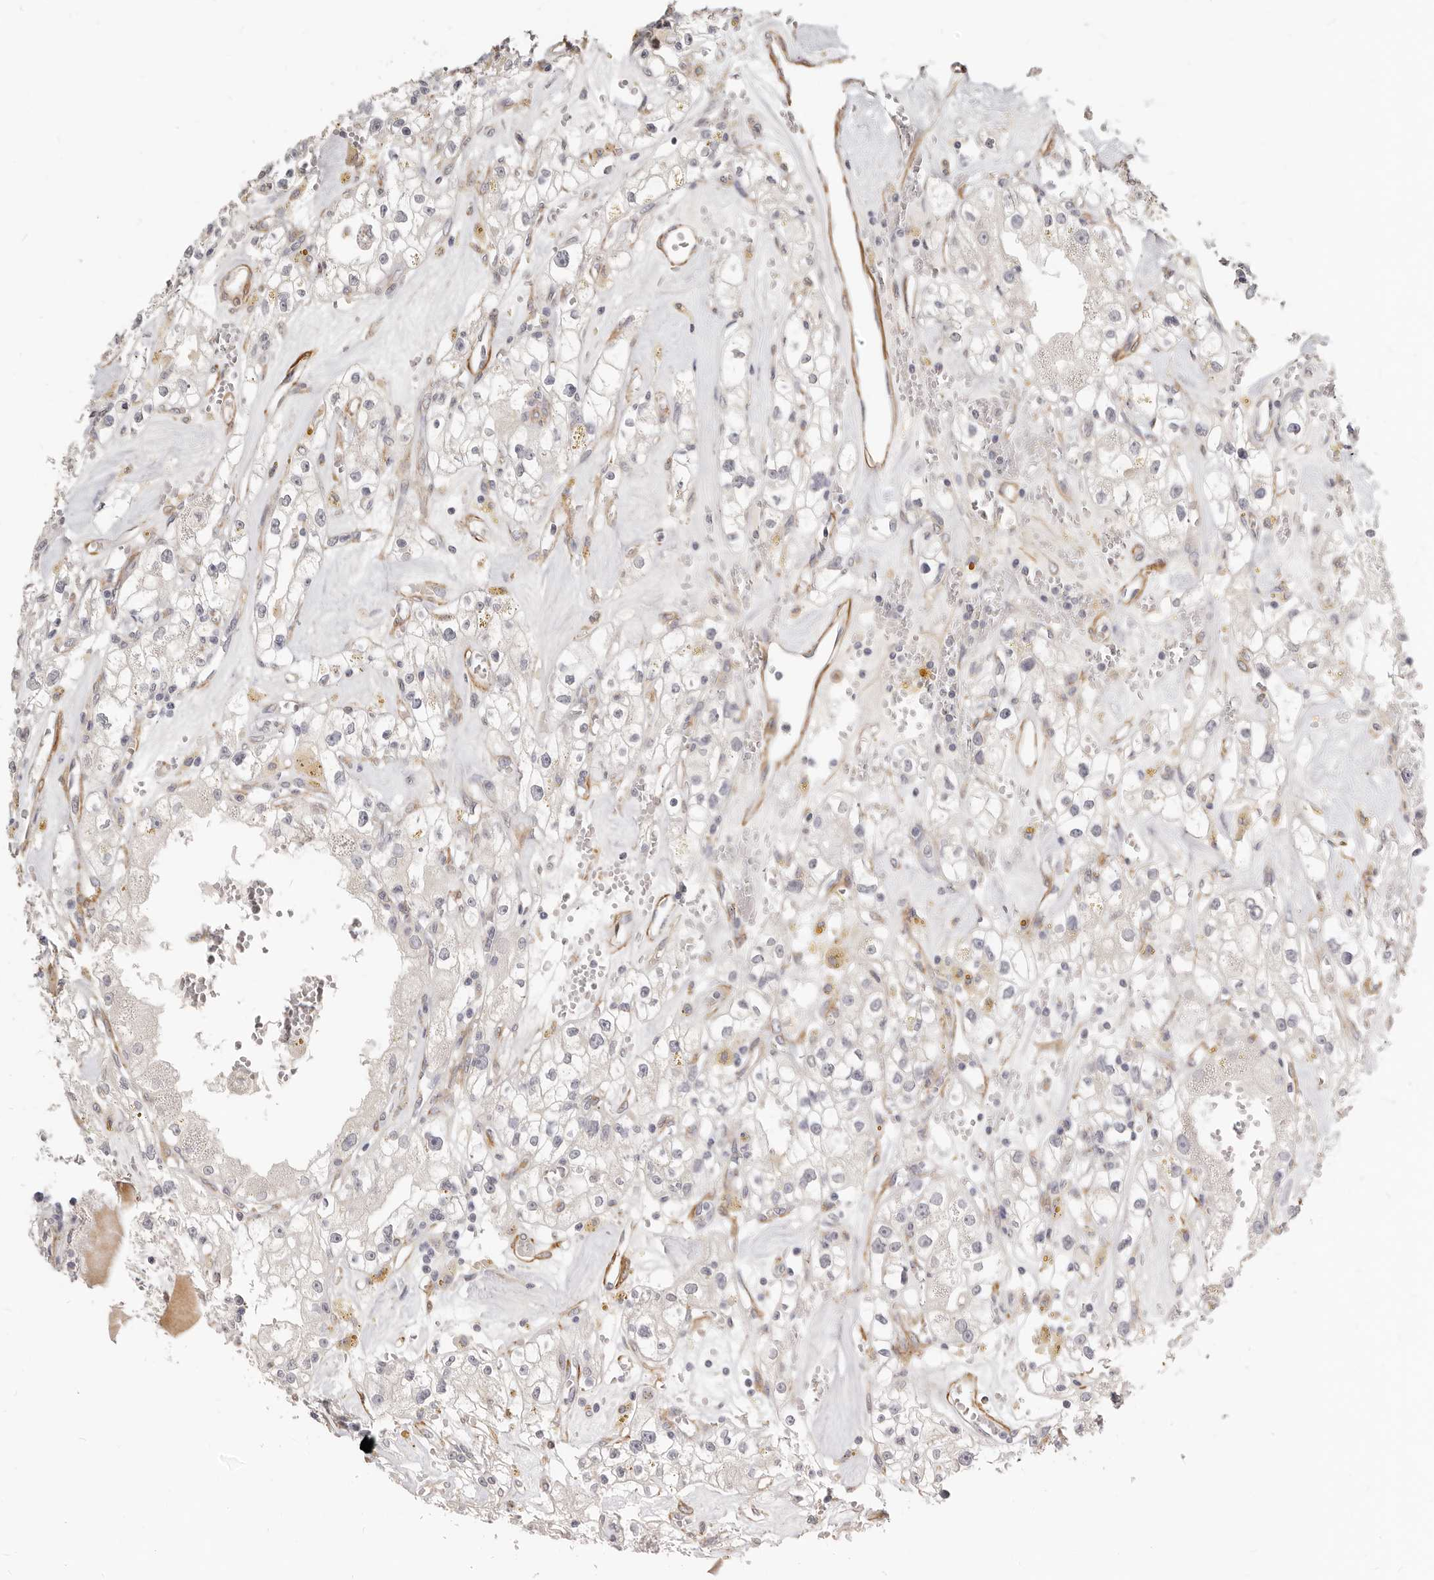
{"staining": {"intensity": "weak", "quantity": "<25%", "location": "cytoplasmic/membranous,nuclear"}, "tissue": "renal cancer", "cell_type": "Tumor cells", "image_type": "cancer", "snomed": [{"axis": "morphology", "description": "Adenocarcinoma, NOS"}, {"axis": "topography", "description": "Kidney"}], "caption": "Immunohistochemical staining of human renal cancer (adenocarcinoma) displays no significant staining in tumor cells. (DAB immunohistochemistry, high magnification).", "gene": "RABAC1", "patient": {"sex": "male", "age": 56}}